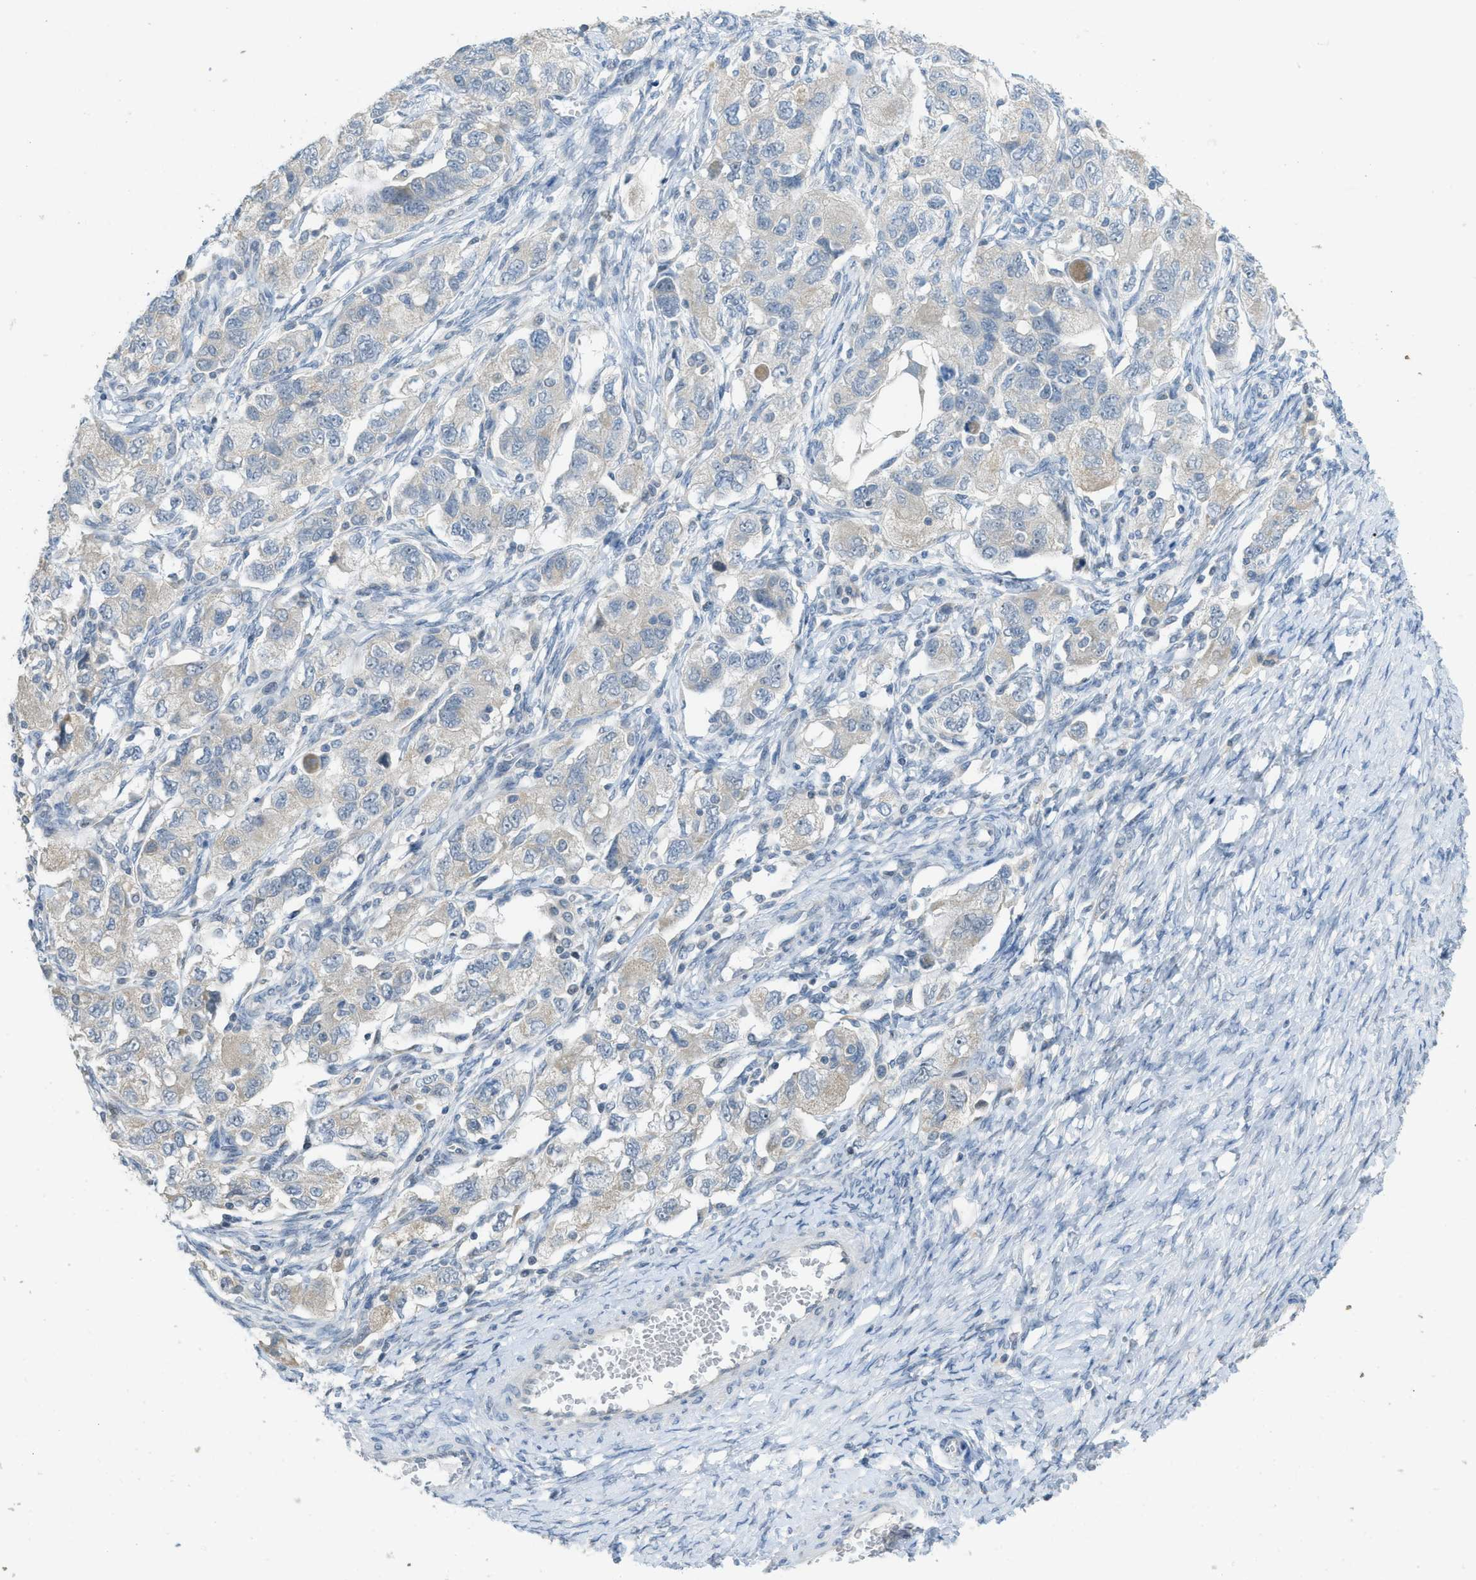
{"staining": {"intensity": "weak", "quantity": "<25%", "location": "cytoplasmic/membranous"}, "tissue": "ovarian cancer", "cell_type": "Tumor cells", "image_type": "cancer", "snomed": [{"axis": "morphology", "description": "Carcinoma, NOS"}, {"axis": "morphology", "description": "Cystadenocarcinoma, serous, NOS"}, {"axis": "topography", "description": "Ovary"}], "caption": "High power microscopy micrograph of an immunohistochemistry (IHC) histopathology image of ovarian cancer (carcinoma), revealing no significant expression in tumor cells.", "gene": "TXNDC2", "patient": {"sex": "female", "age": 69}}